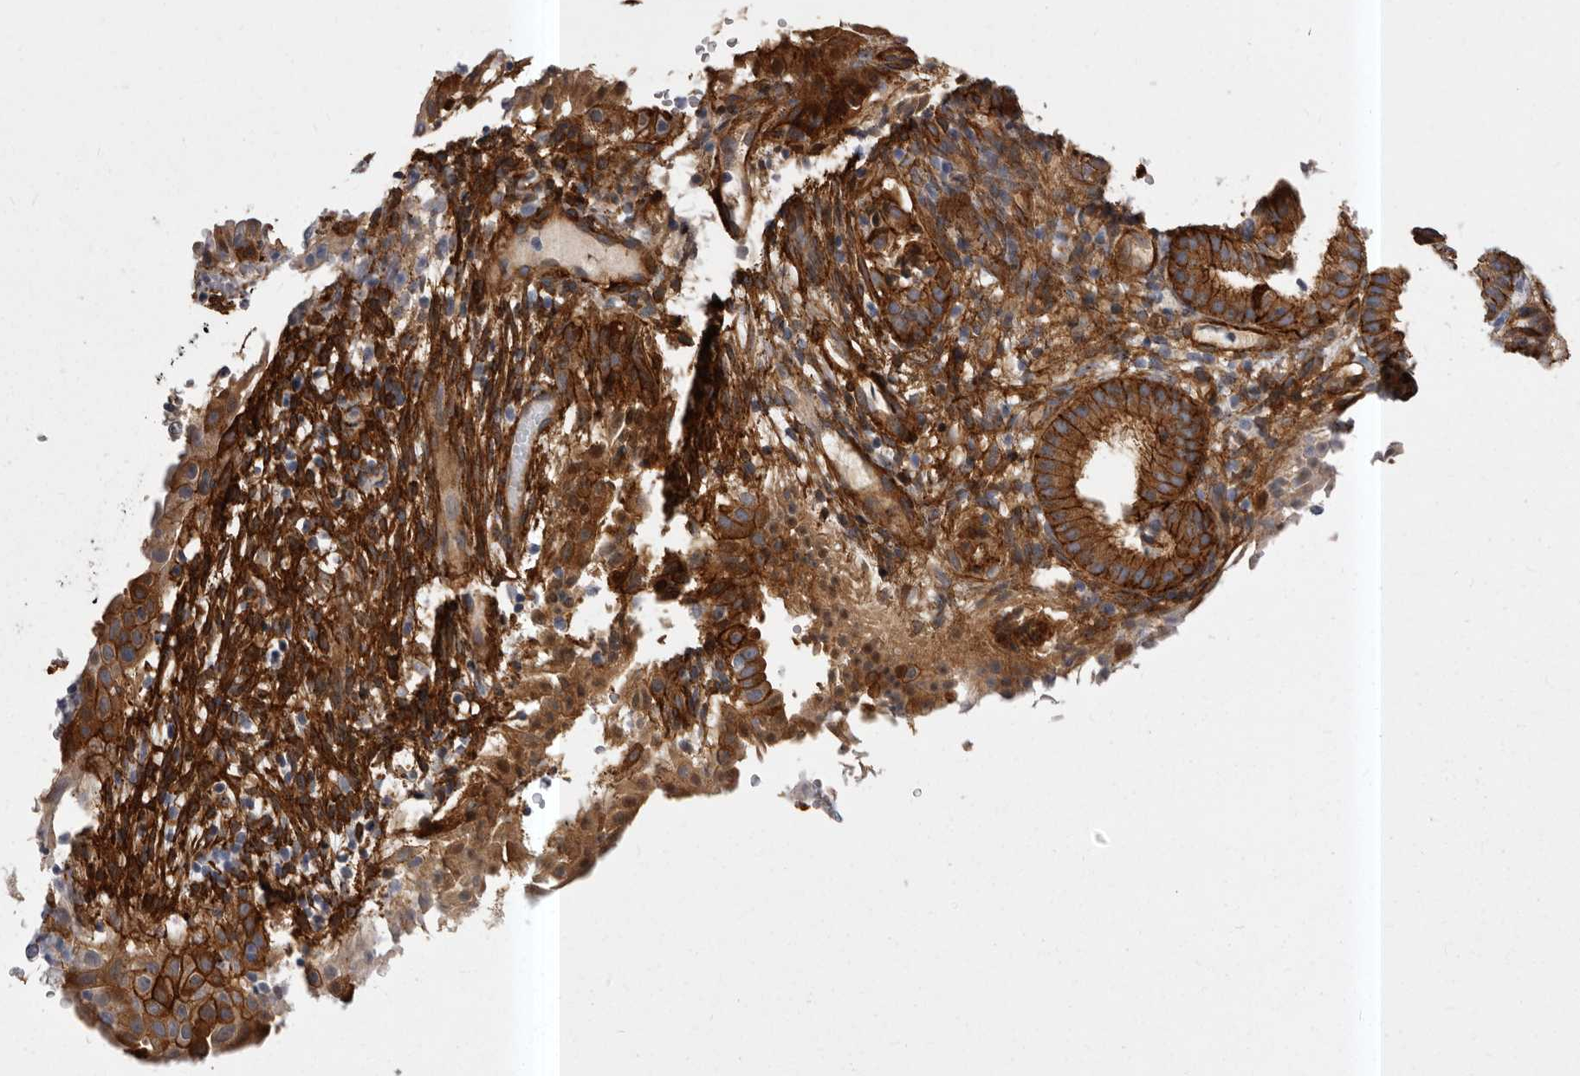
{"staining": {"intensity": "strong", "quantity": ">75%", "location": "cytoplasmic/membranous"}, "tissue": "endometrial cancer", "cell_type": "Tumor cells", "image_type": "cancer", "snomed": [{"axis": "morphology", "description": "Adenocarcinoma, NOS"}, {"axis": "topography", "description": "Endometrium"}], "caption": "Endometrial adenocarcinoma stained with DAB IHC demonstrates high levels of strong cytoplasmic/membranous staining in approximately >75% of tumor cells.", "gene": "ENAH", "patient": {"sex": "female", "age": 51}}